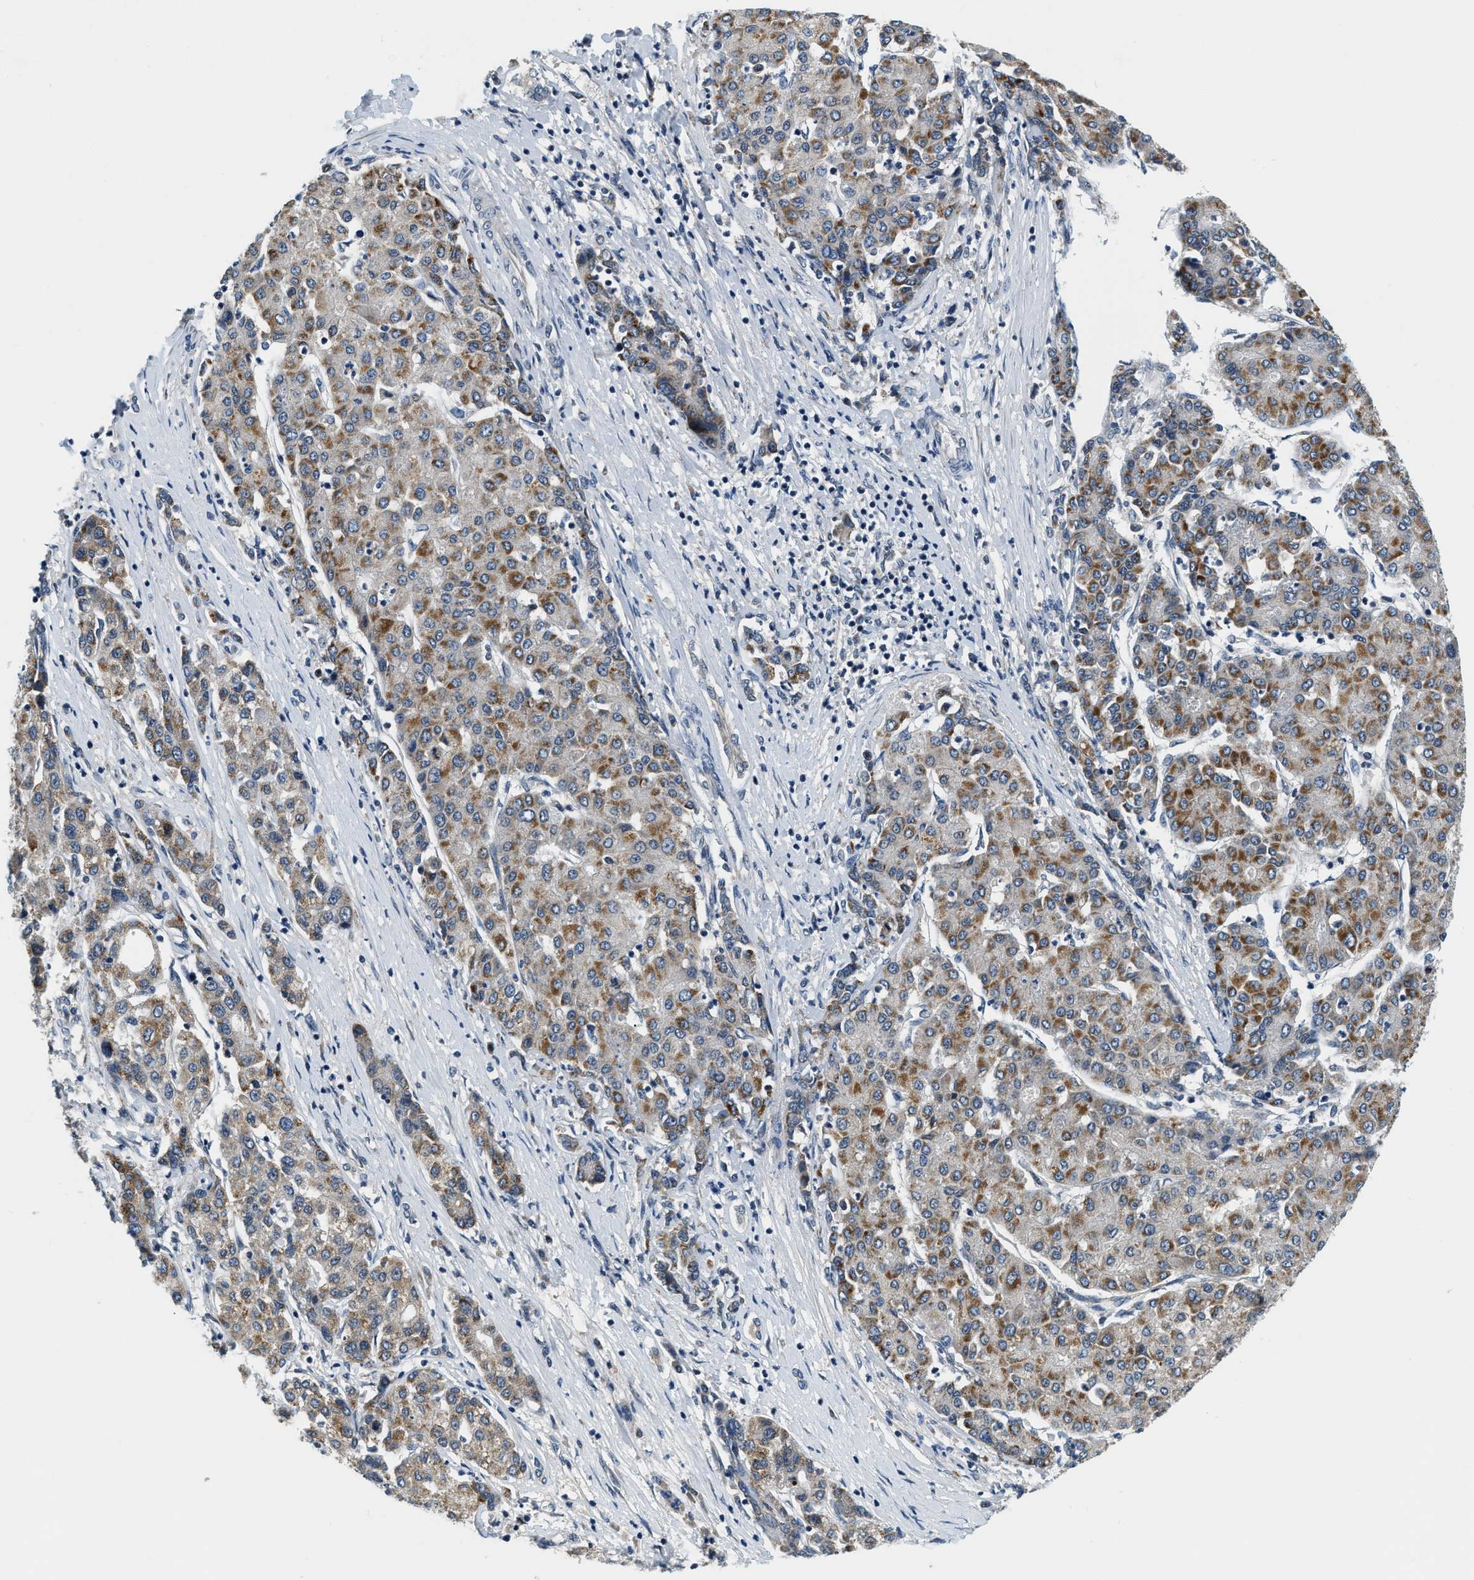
{"staining": {"intensity": "moderate", "quantity": ">75%", "location": "cytoplasmic/membranous"}, "tissue": "liver cancer", "cell_type": "Tumor cells", "image_type": "cancer", "snomed": [{"axis": "morphology", "description": "Carcinoma, Hepatocellular, NOS"}, {"axis": "topography", "description": "Liver"}], "caption": "Liver hepatocellular carcinoma stained with a protein marker displays moderate staining in tumor cells.", "gene": "YAE1", "patient": {"sex": "male", "age": 65}}